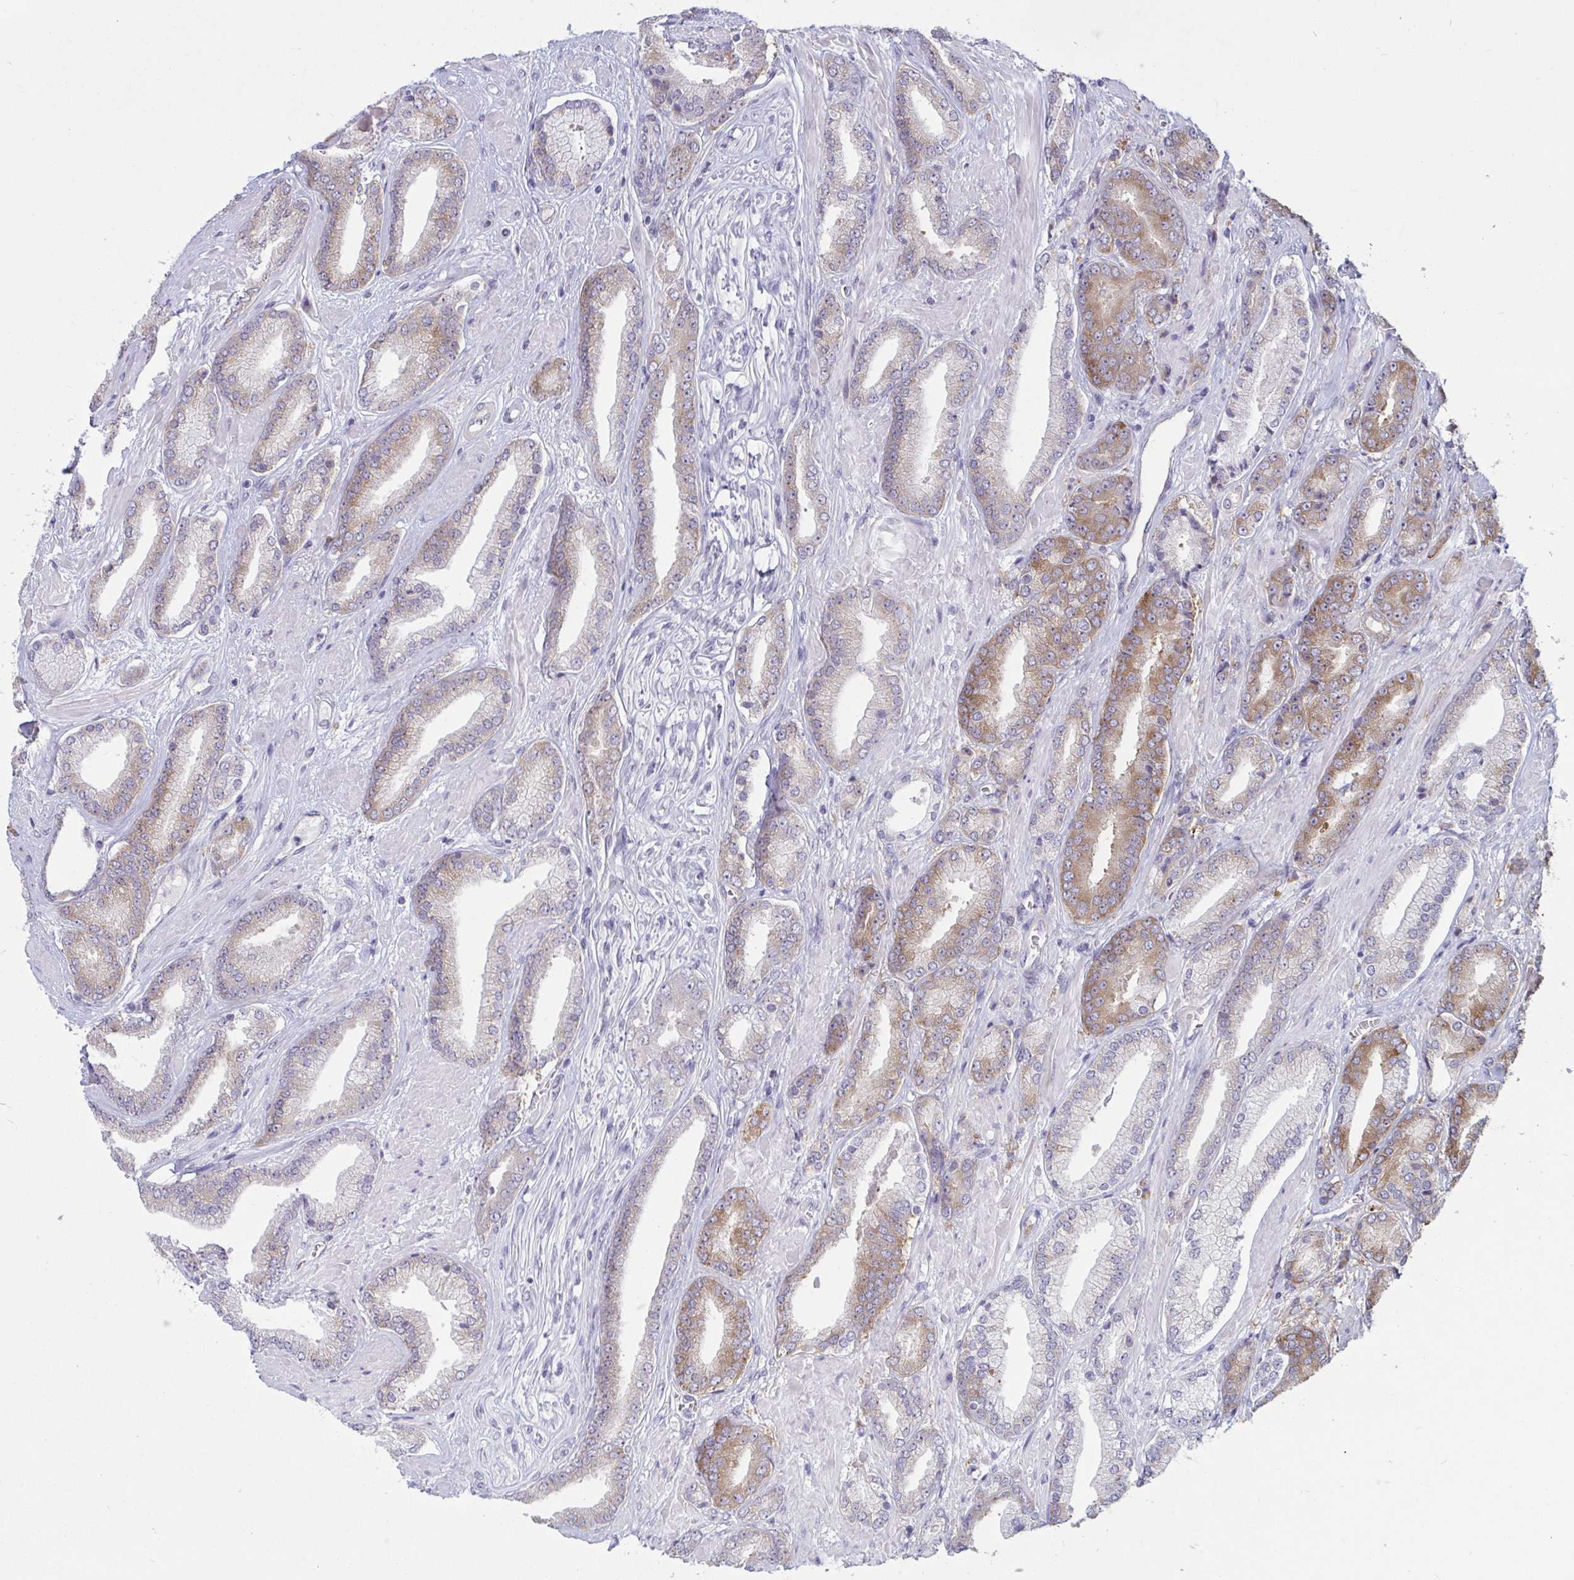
{"staining": {"intensity": "moderate", "quantity": "<25%", "location": "cytoplasmic/membranous"}, "tissue": "prostate cancer", "cell_type": "Tumor cells", "image_type": "cancer", "snomed": [{"axis": "morphology", "description": "Adenocarcinoma, High grade"}, {"axis": "topography", "description": "Prostate"}], "caption": "Human prostate cancer (adenocarcinoma (high-grade)) stained for a protein (brown) demonstrates moderate cytoplasmic/membranous positive expression in approximately <25% of tumor cells.", "gene": "TBC1D4", "patient": {"sex": "male", "age": 56}}